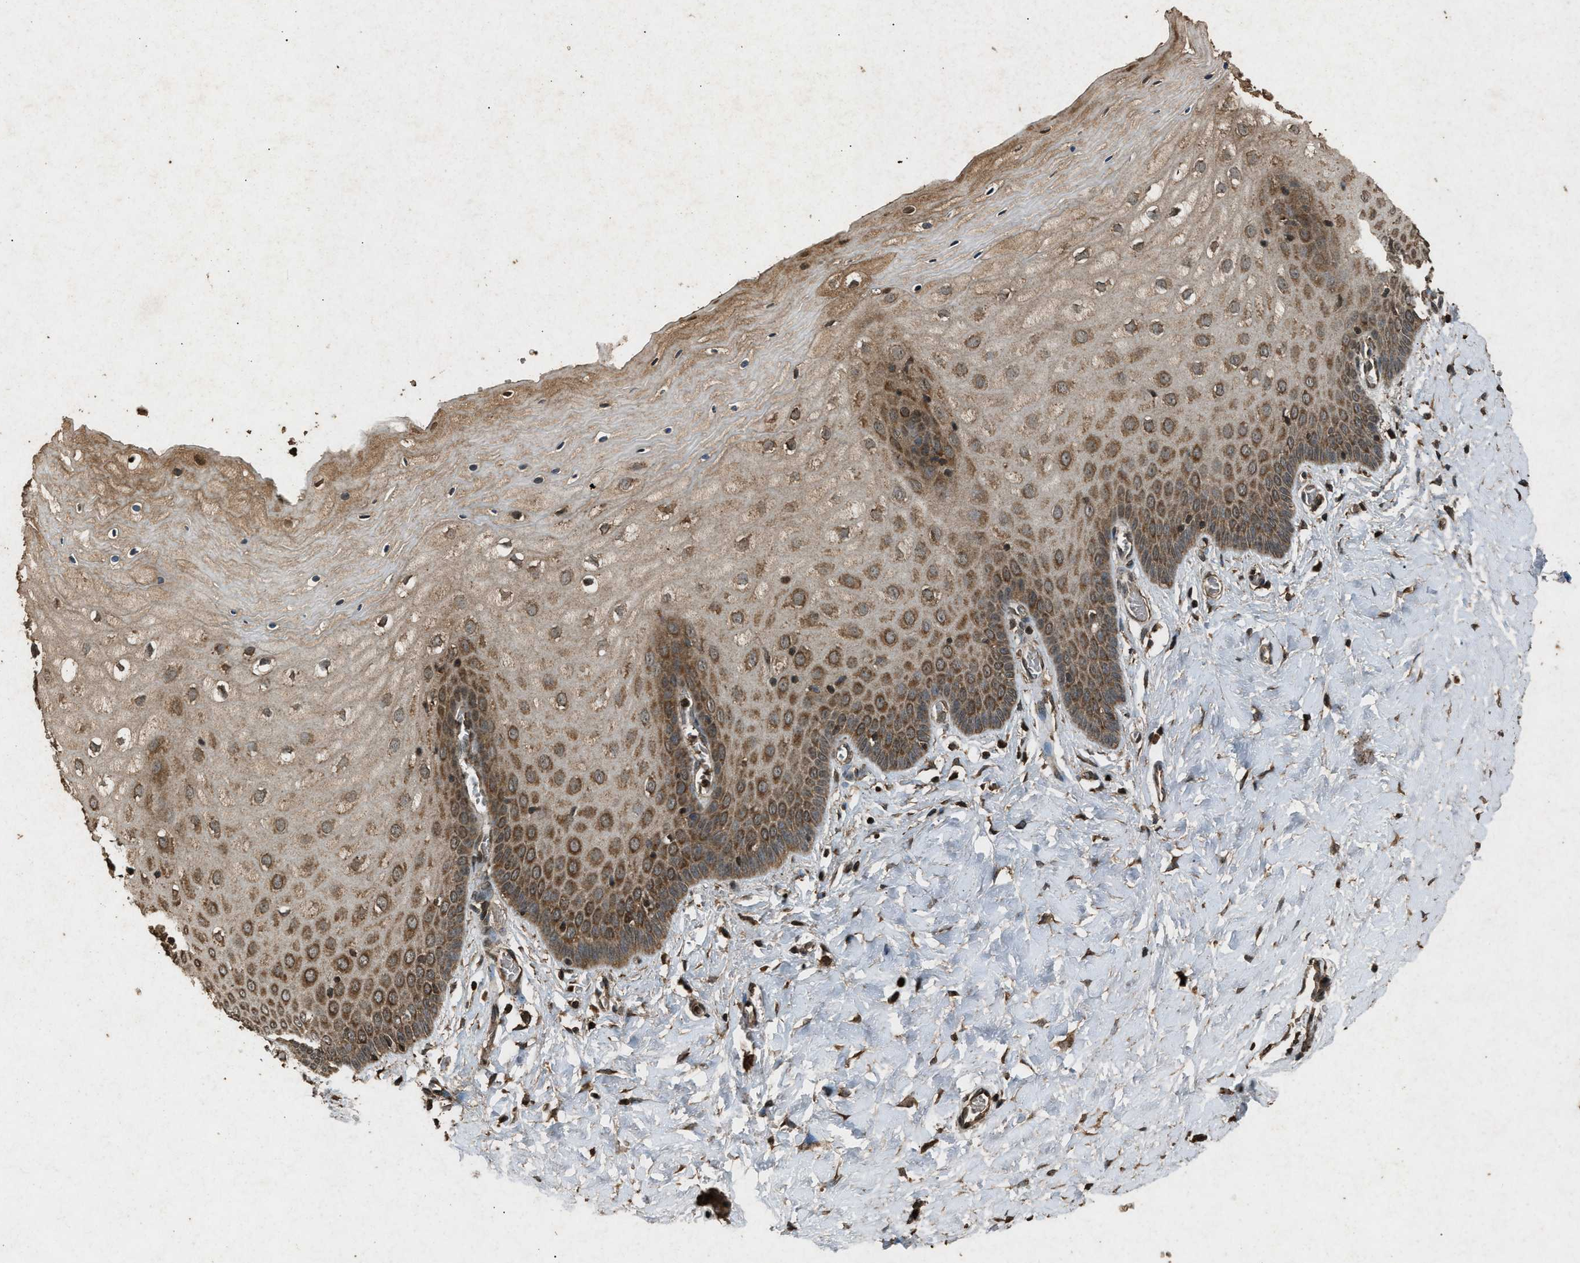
{"staining": {"intensity": "strong", "quantity": ">75%", "location": "cytoplasmic/membranous"}, "tissue": "cervix", "cell_type": "Glandular cells", "image_type": "normal", "snomed": [{"axis": "morphology", "description": "Normal tissue, NOS"}, {"axis": "topography", "description": "Cervix"}], "caption": "This photomicrograph displays IHC staining of normal human cervix, with high strong cytoplasmic/membranous expression in approximately >75% of glandular cells.", "gene": "OAS1", "patient": {"sex": "female", "age": 55}}